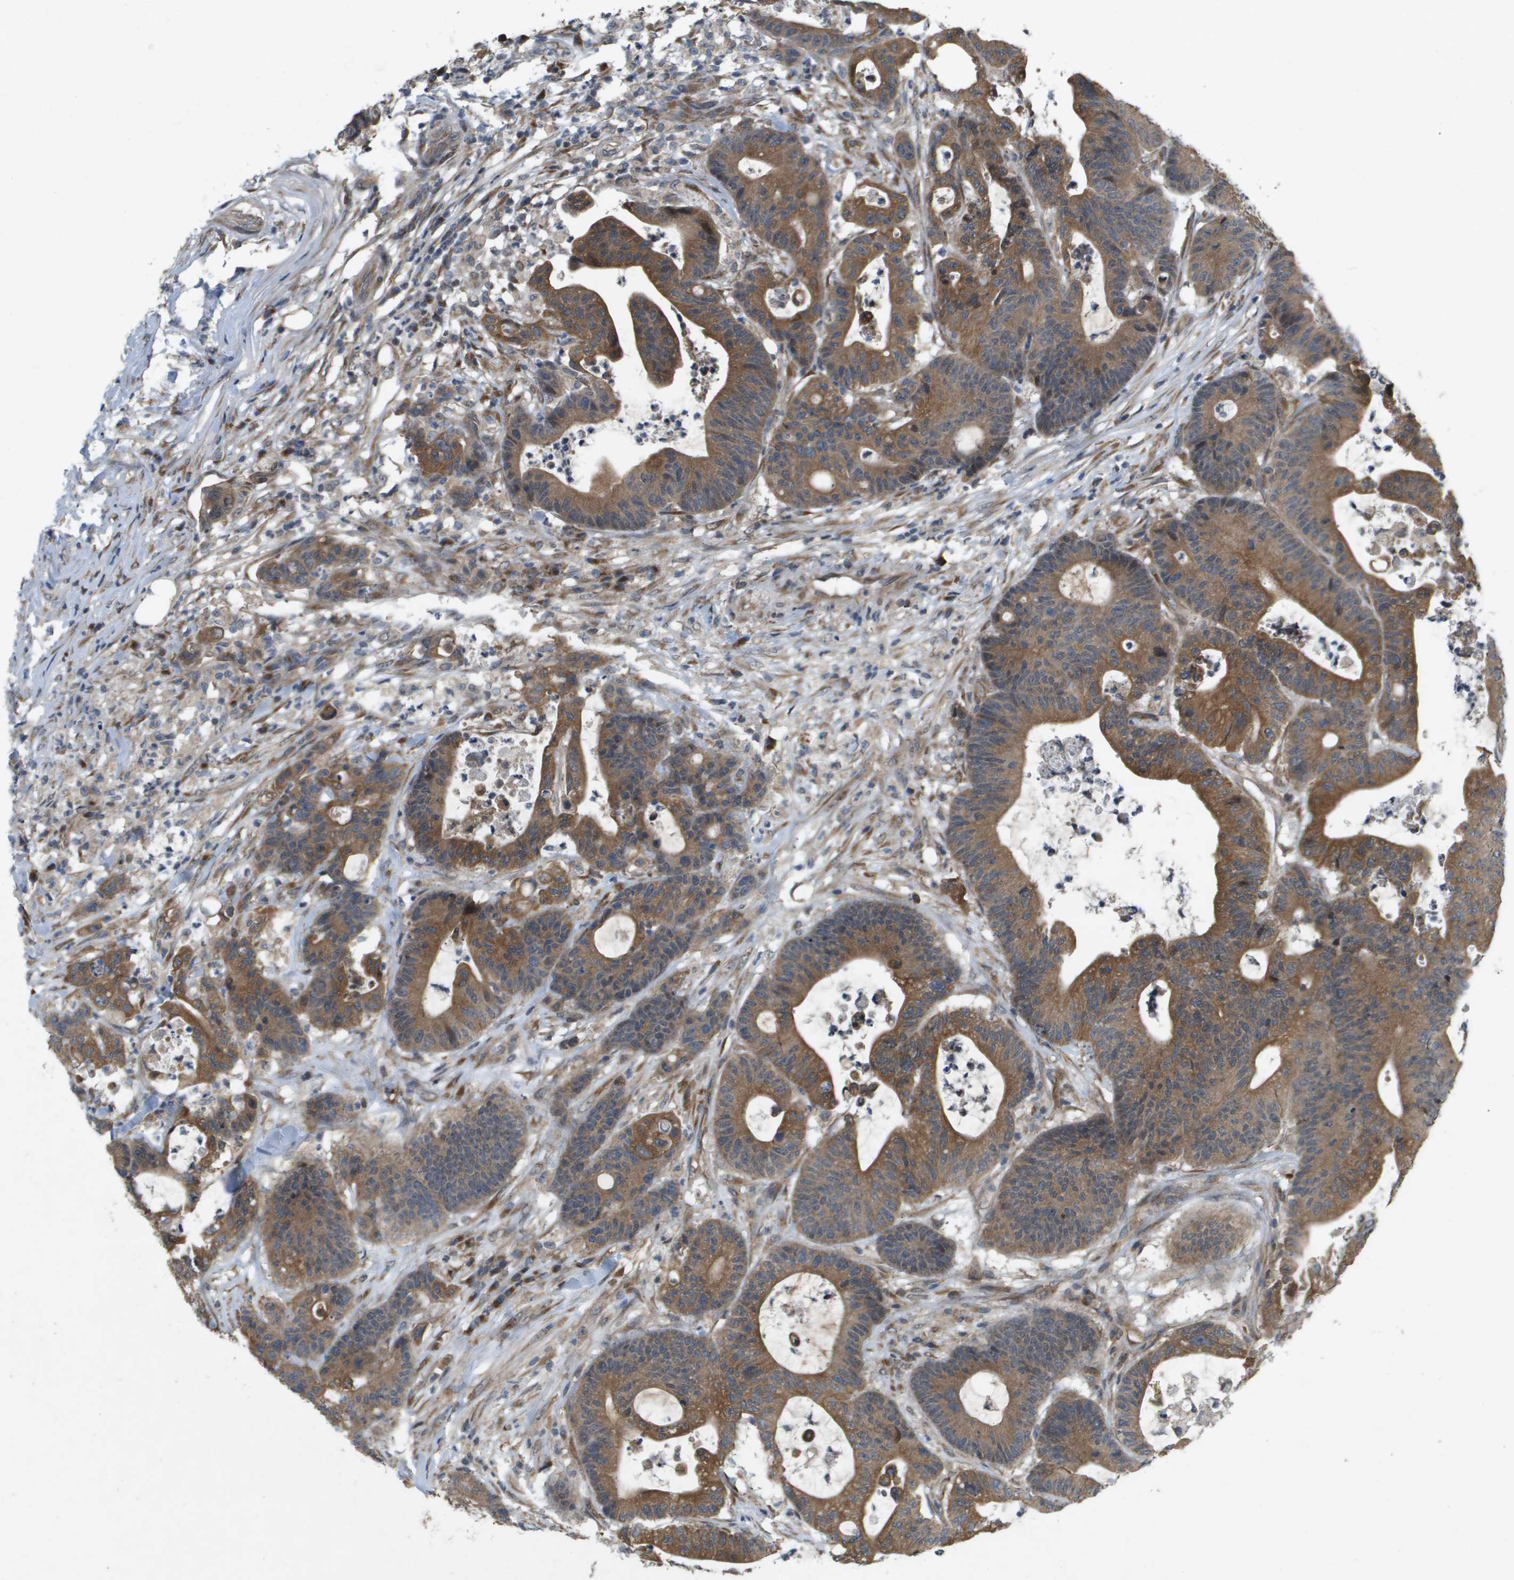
{"staining": {"intensity": "moderate", "quantity": ">75%", "location": "cytoplasmic/membranous"}, "tissue": "colorectal cancer", "cell_type": "Tumor cells", "image_type": "cancer", "snomed": [{"axis": "morphology", "description": "Adenocarcinoma, NOS"}, {"axis": "topography", "description": "Colon"}], "caption": "Protein analysis of colorectal adenocarcinoma tissue displays moderate cytoplasmic/membranous positivity in approximately >75% of tumor cells.", "gene": "IFNLR1", "patient": {"sex": "female", "age": 84}}